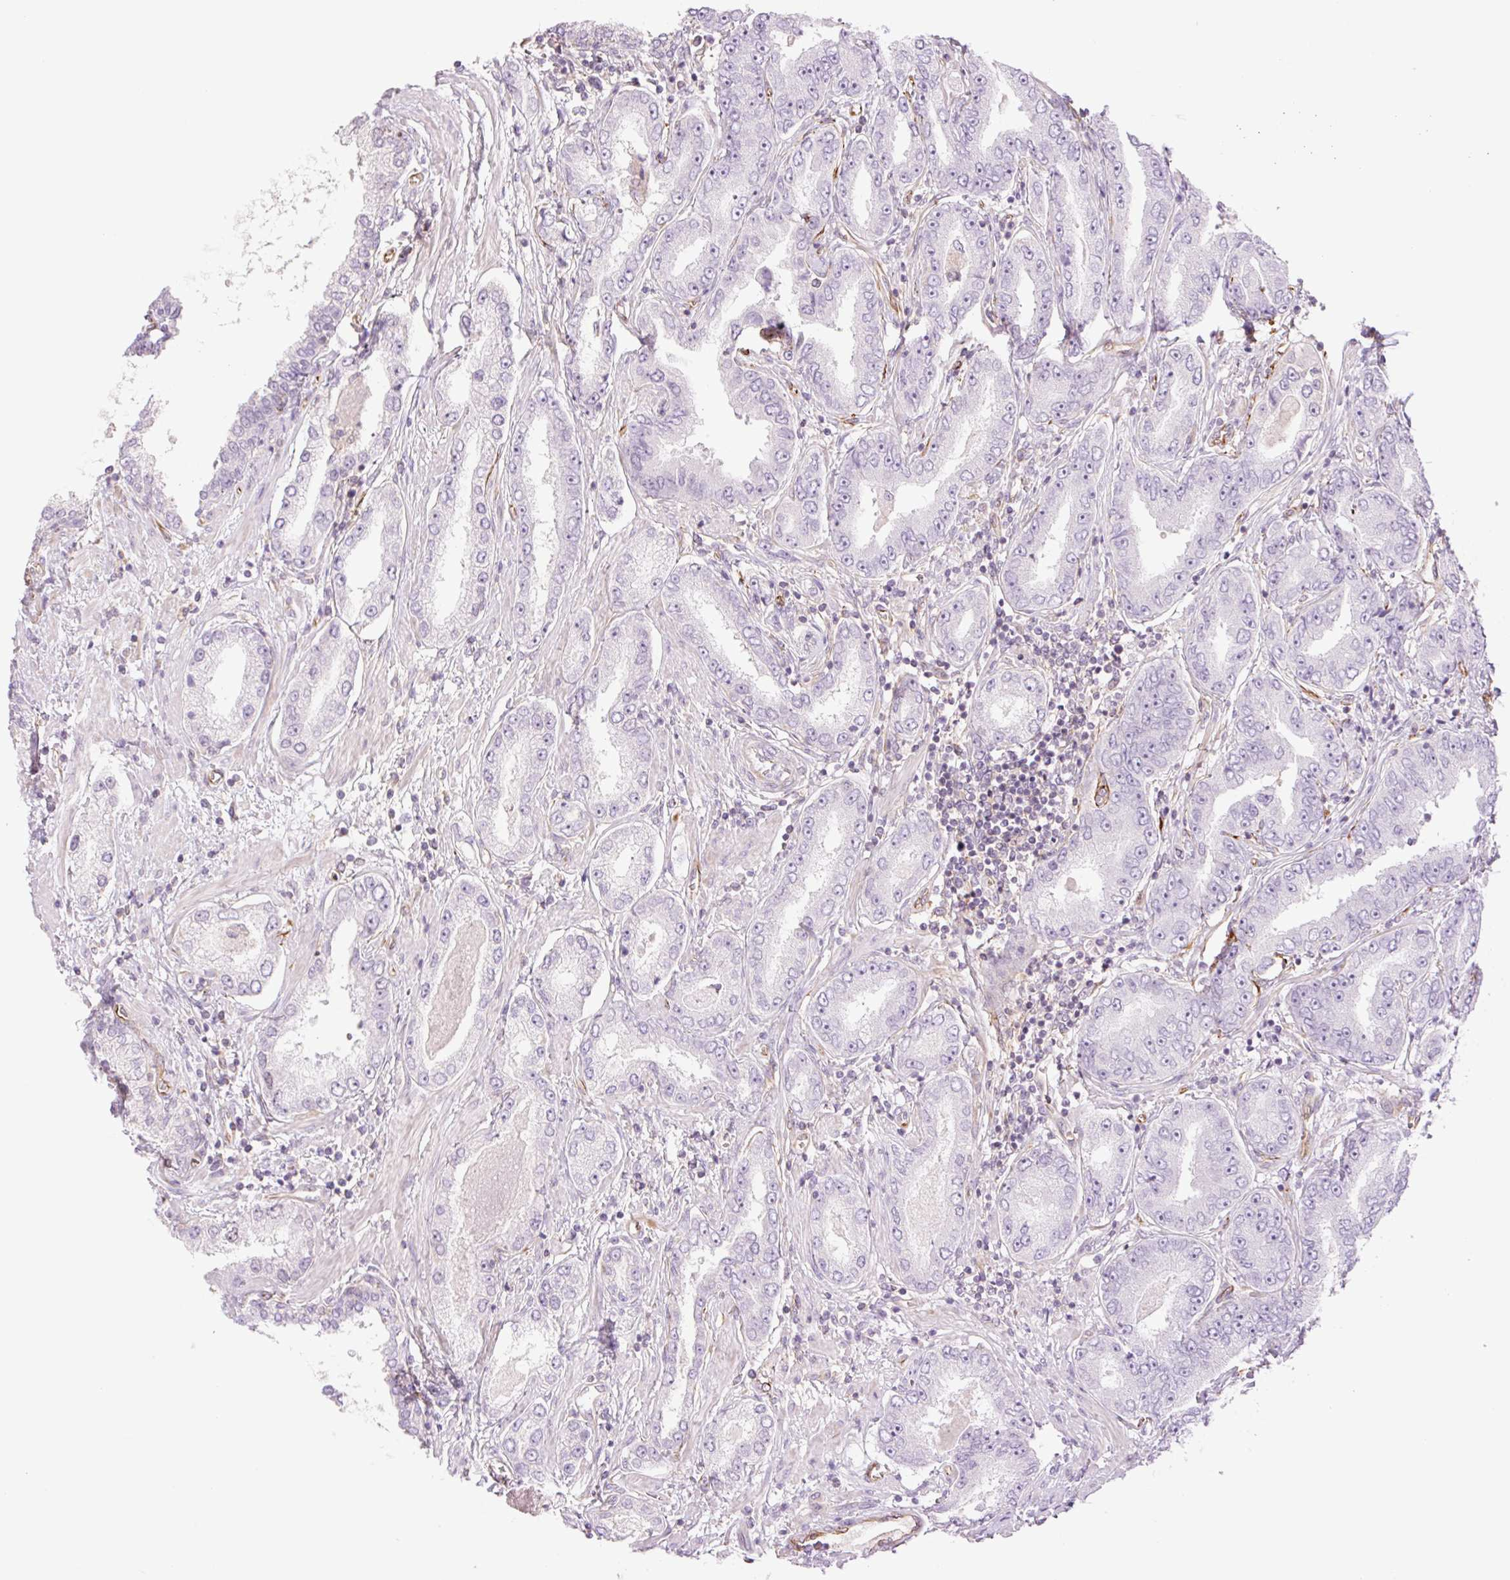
{"staining": {"intensity": "negative", "quantity": "none", "location": "none"}, "tissue": "prostate cancer", "cell_type": "Tumor cells", "image_type": "cancer", "snomed": [{"axis": "morphology", "description": "Adenocarcinoma, High grade"}, {"axis": "topography", "description": "Prostate"}], "caption": "Immunohistochemistry (IHC) histopathology image of human prostate cancer stained for a protein (brown), which shows no positivity in tumor cells.", "gene": "ZFYVE21", "patient": {"sex": "male", "age": 72}}